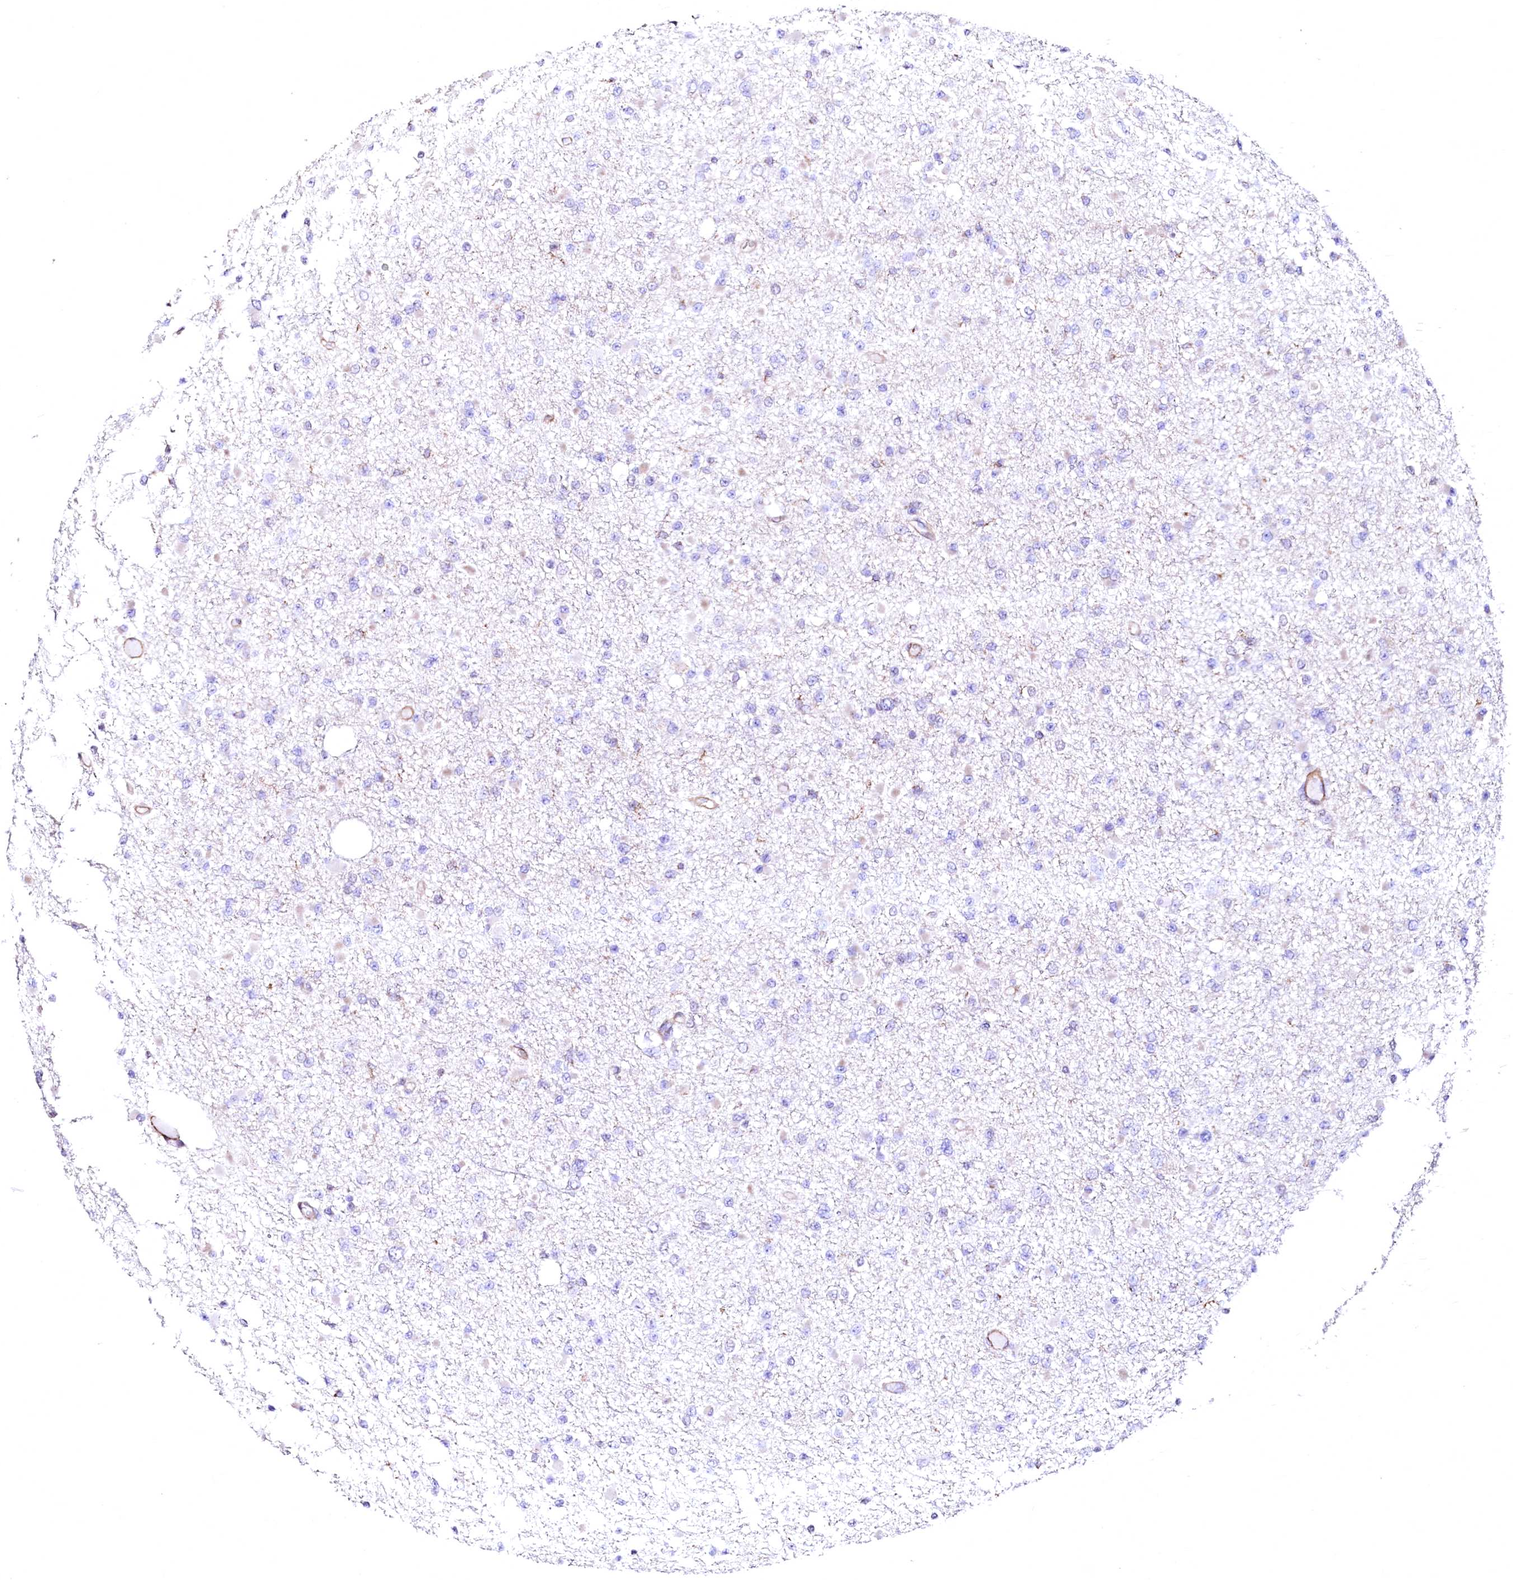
{"staining": {"intensity": "negative", "quantity": "none", "location": "none"}, "tissue": "glioma", "cell_type": "Tumor cells", "image_type": "cancer", "snomed": [{"axis": "morphology", "description": "Glioma, malignant, Low grade"}, {"axis": "topography", "description": "Brain"}], "caption": "Immunohistochemistry of human glioma shows no expression in tumor cells.", "gene": "GPR176", "patient": {"sex": "female", "age": 22}}